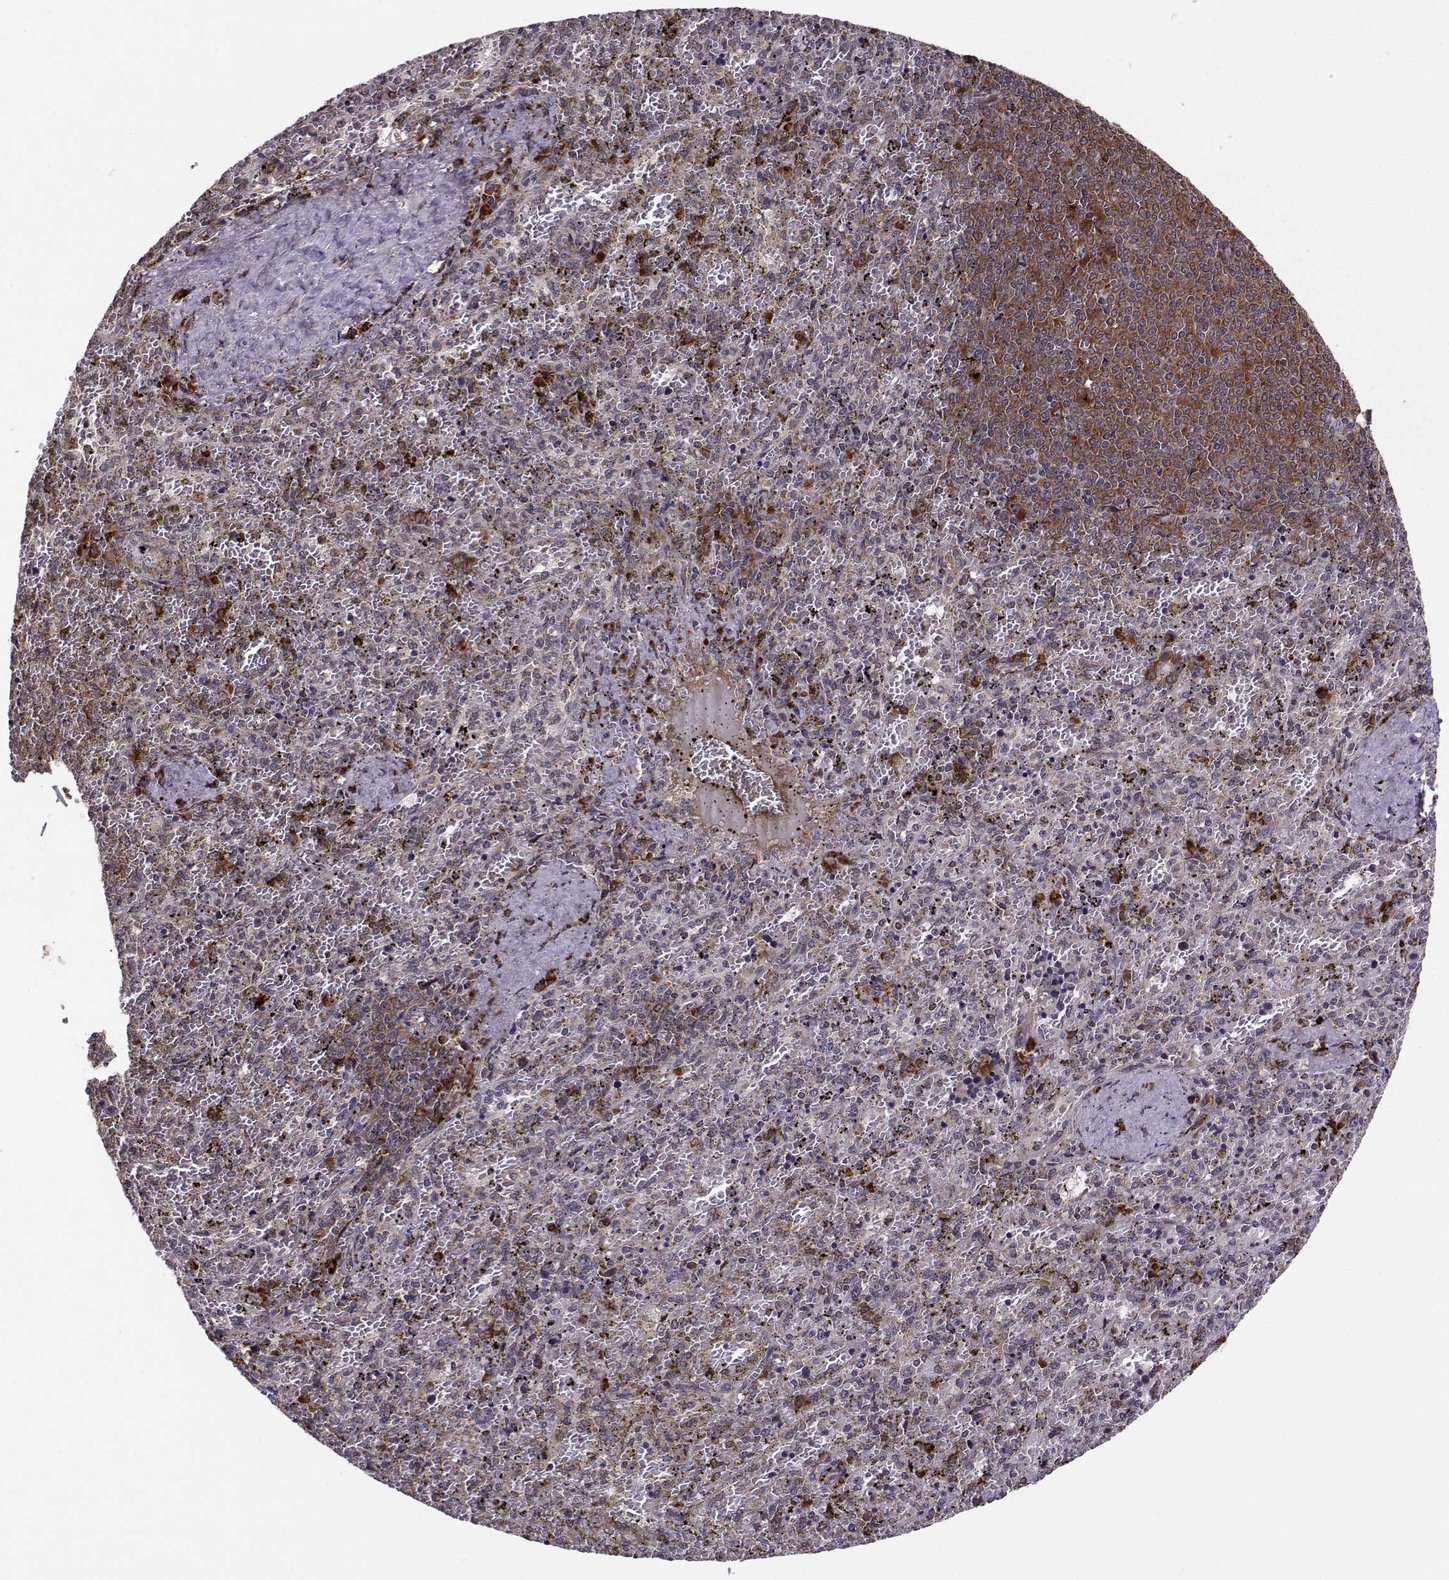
{"staining": {"intensity": "strong", "quantity": "<25%", "location": "cytoplasmic/membranous"}, "tissue": "spleen", "cell_type": "Cells in red pulp", "image_type": "normal", "snomed": [{"axis": "morphology", "description": "Normal tissue, NOS"}, {"axis": "topography", "description": "Spleen"}], "caption": "Immunohistochemical staining of benign human spleen shows medium levels of strong cytoplasmic/membranous positivity in approximately <25% of cells in red pulp.", "gene": "RPL31", "patient": {"sex": "female", "age": 50}}